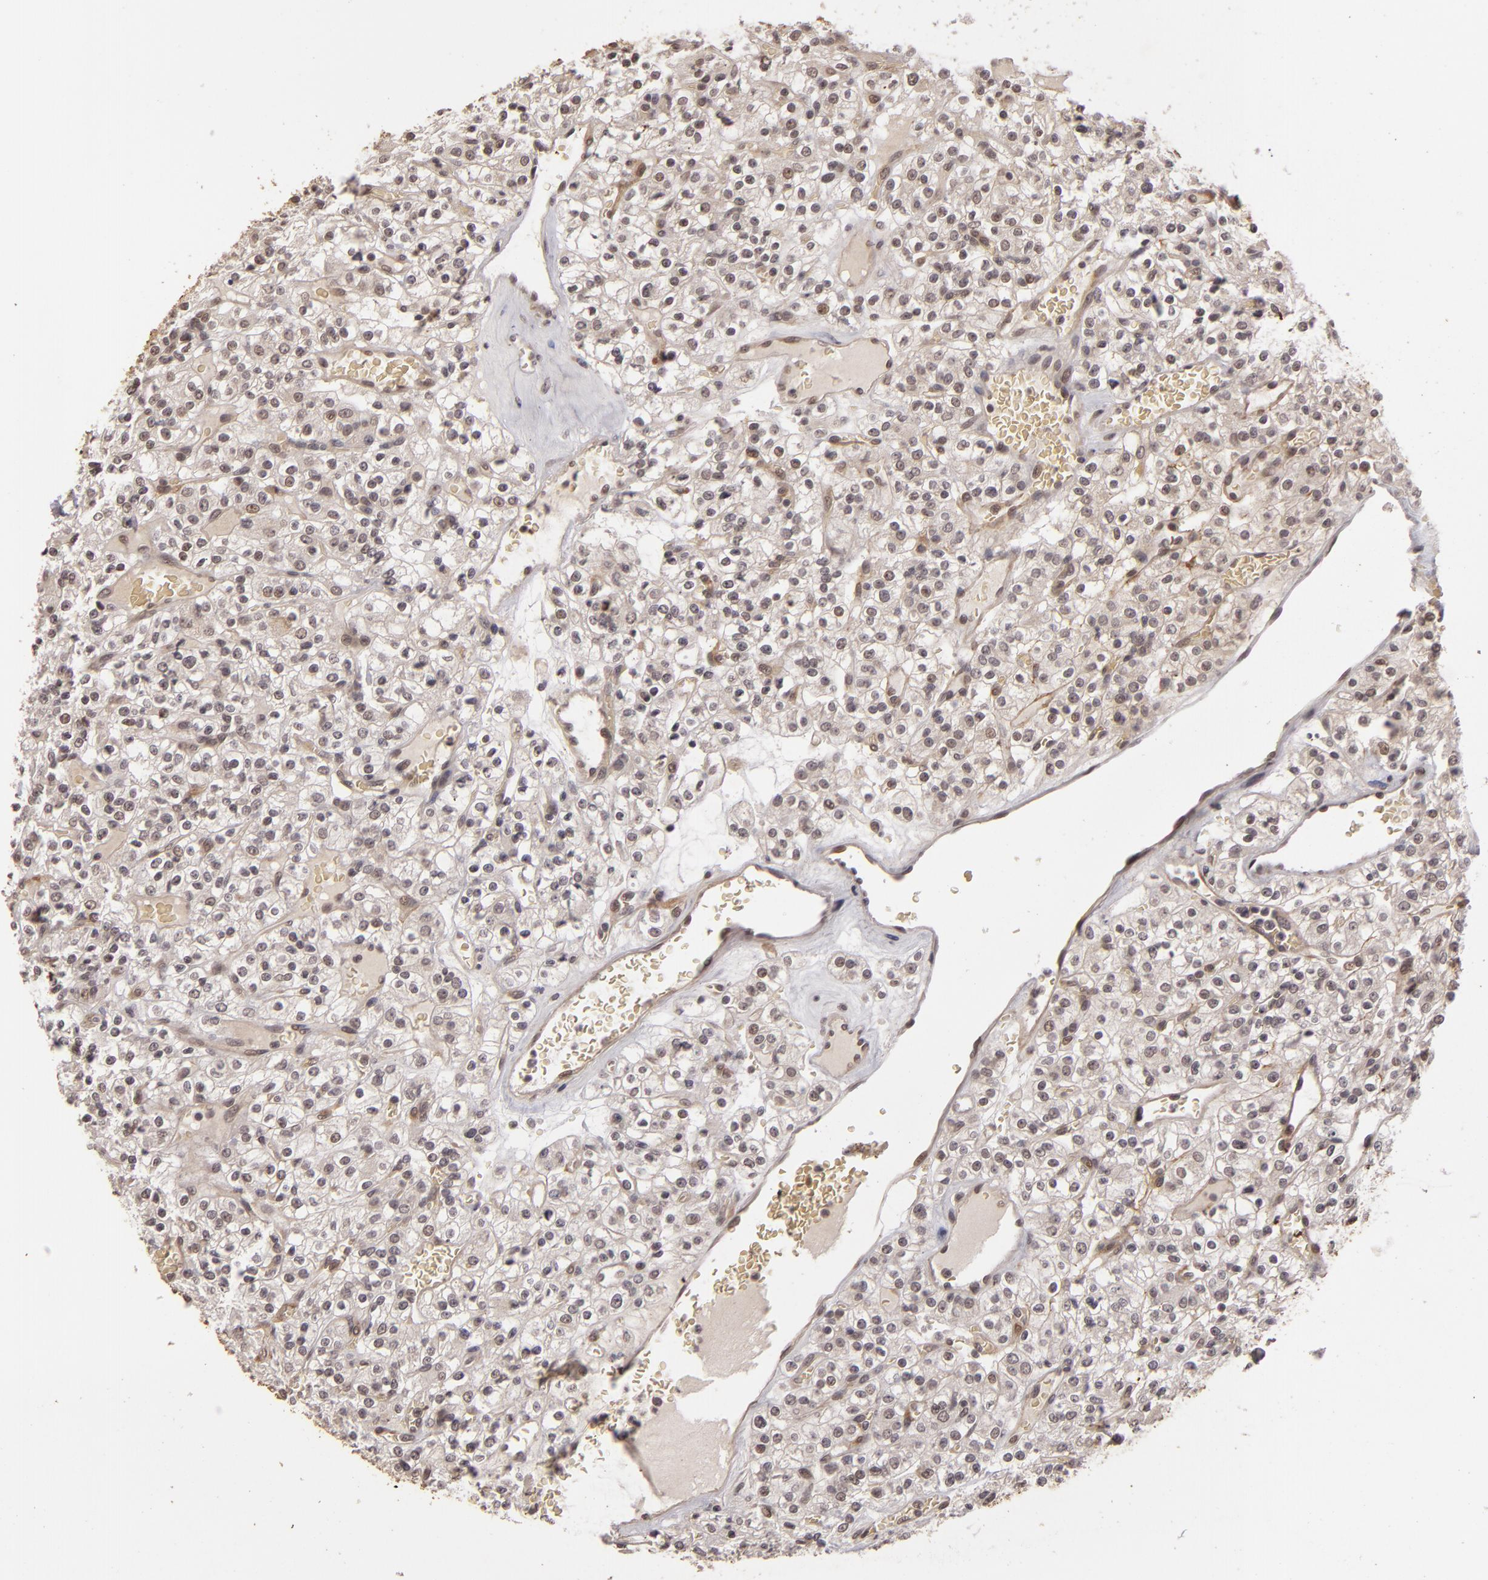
{"staining": {"intensity": "negative", "quantity": "none", "location": "none"}, "tissue": "renal cancer", "cell_type": "Tumor cells", "image_type": "cancer", "snomed": [{"axis": "morphology", "description": "Normal tissue, NOS"}, {"axis": "morphology", "description": "Adenocarcinoma, NOS"}, {"axis": "topography", "description": "Kidney"}], "caption": "Immunohistochemical staining of adenocarcinoma (renal) demonstrates no significant expression in tumor cells.", "gene": "DFFA", "patient": {"sex": "female", "age": 72}}